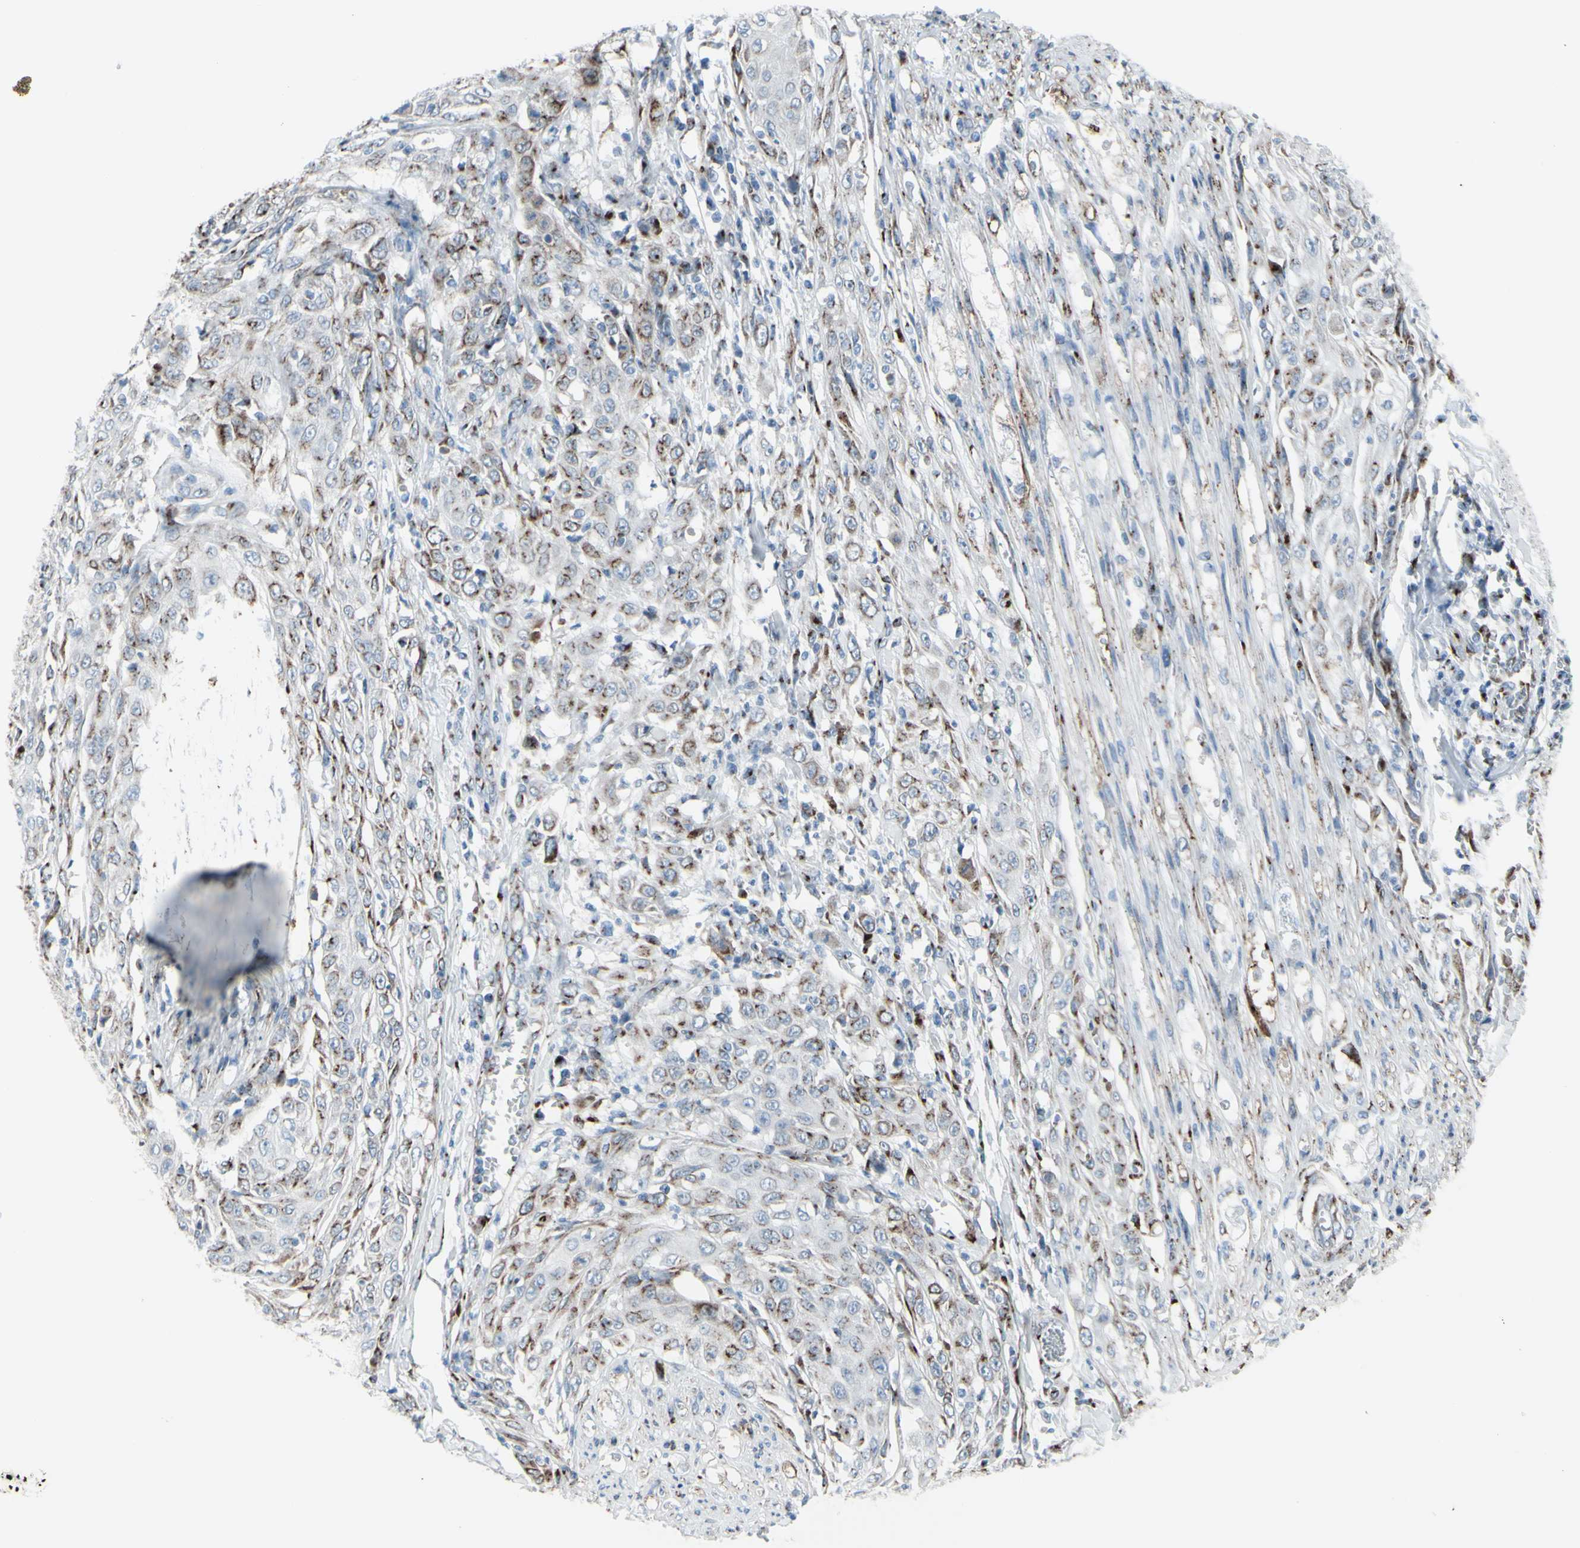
{"staining": {"intensity": "moderate", "quantity": "25%-75%", "location": "cytoplasmic/membranous"}, "tissue": "skin cancer", "cell_type": "Tumor cells", "image_type": "cancer", "snomed": [{"axis": "morphology", "description": "Squamous cell carcinoma, NOS"}, {"axis": "morphology", "description": "Squamous cell carcinoma, metastatic, NOS"}, {"axis": "topography", "description": "Skin"}, {"axis": "topography", "description": "Lymph node"}], "caption": "Tumor cells exhibit moderate cytoplasmic/membranous positivity in about 25%-75% of cells in skin metastatic squamous cell carcinoma.", "gene": "GLG1", "patient": {"sex": "male", "age": 75}}